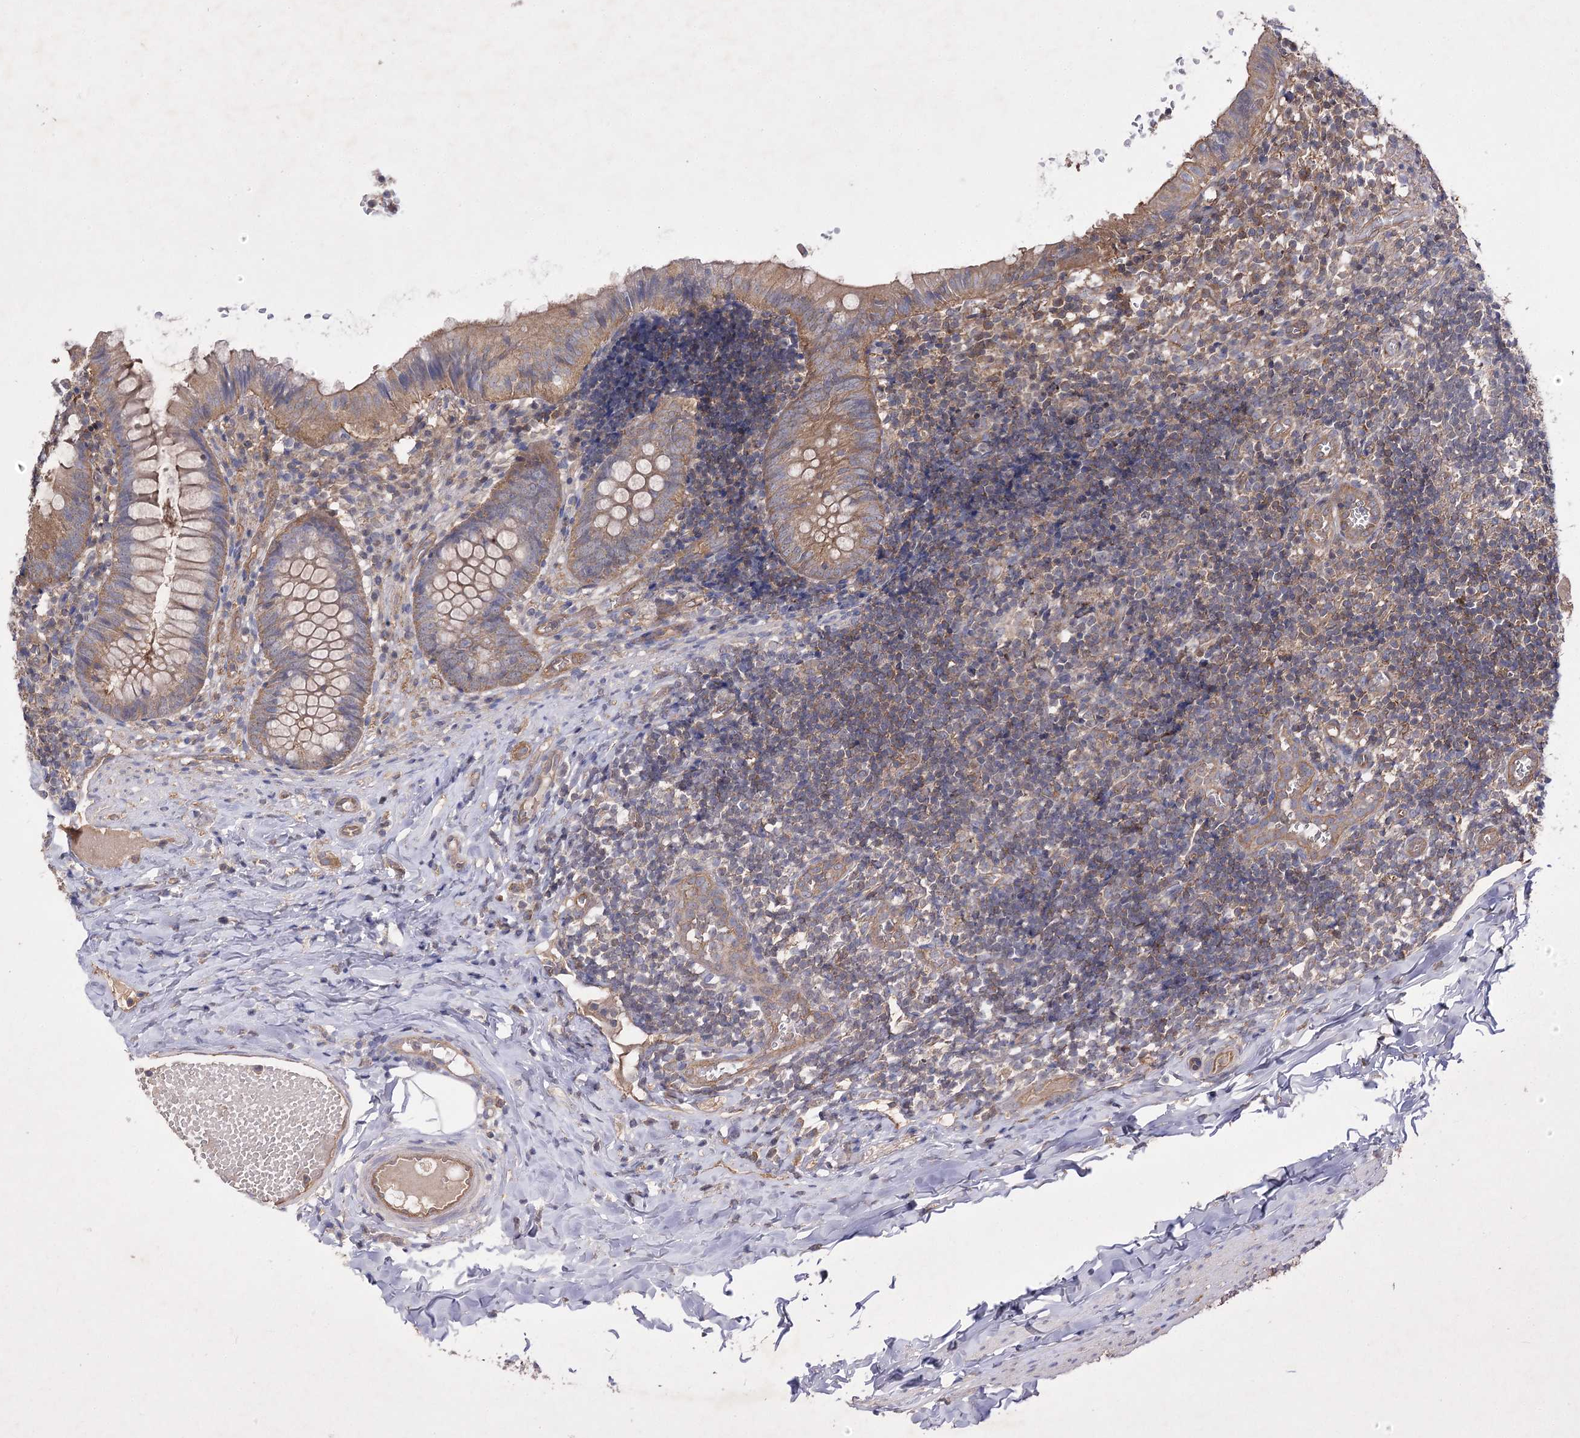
{"staining": {"intensity": "moderate", "quantity": ">75%", "location": "cytoplasmic/membranous"}, "tissue": "appendix", "cell_type": "Glandular cells", "image_type": "normal", "snomed": [{"axis": "morphology", "description": "Normal tissue, NOS"}, {"axis": "topography", "description": "Appendix"}], "caption": "Protein expression analysis of benign human appendix reveals moderate cytoplasmic/membranous positivity in approximately >75% of glandular cells. The staining is performed using DAB brown chromogen to label protein expression. The nuclei are counter-stained blue using hematoxylin.", "gene": "BCR", "patient": {"sex": "male", "age": 8}}